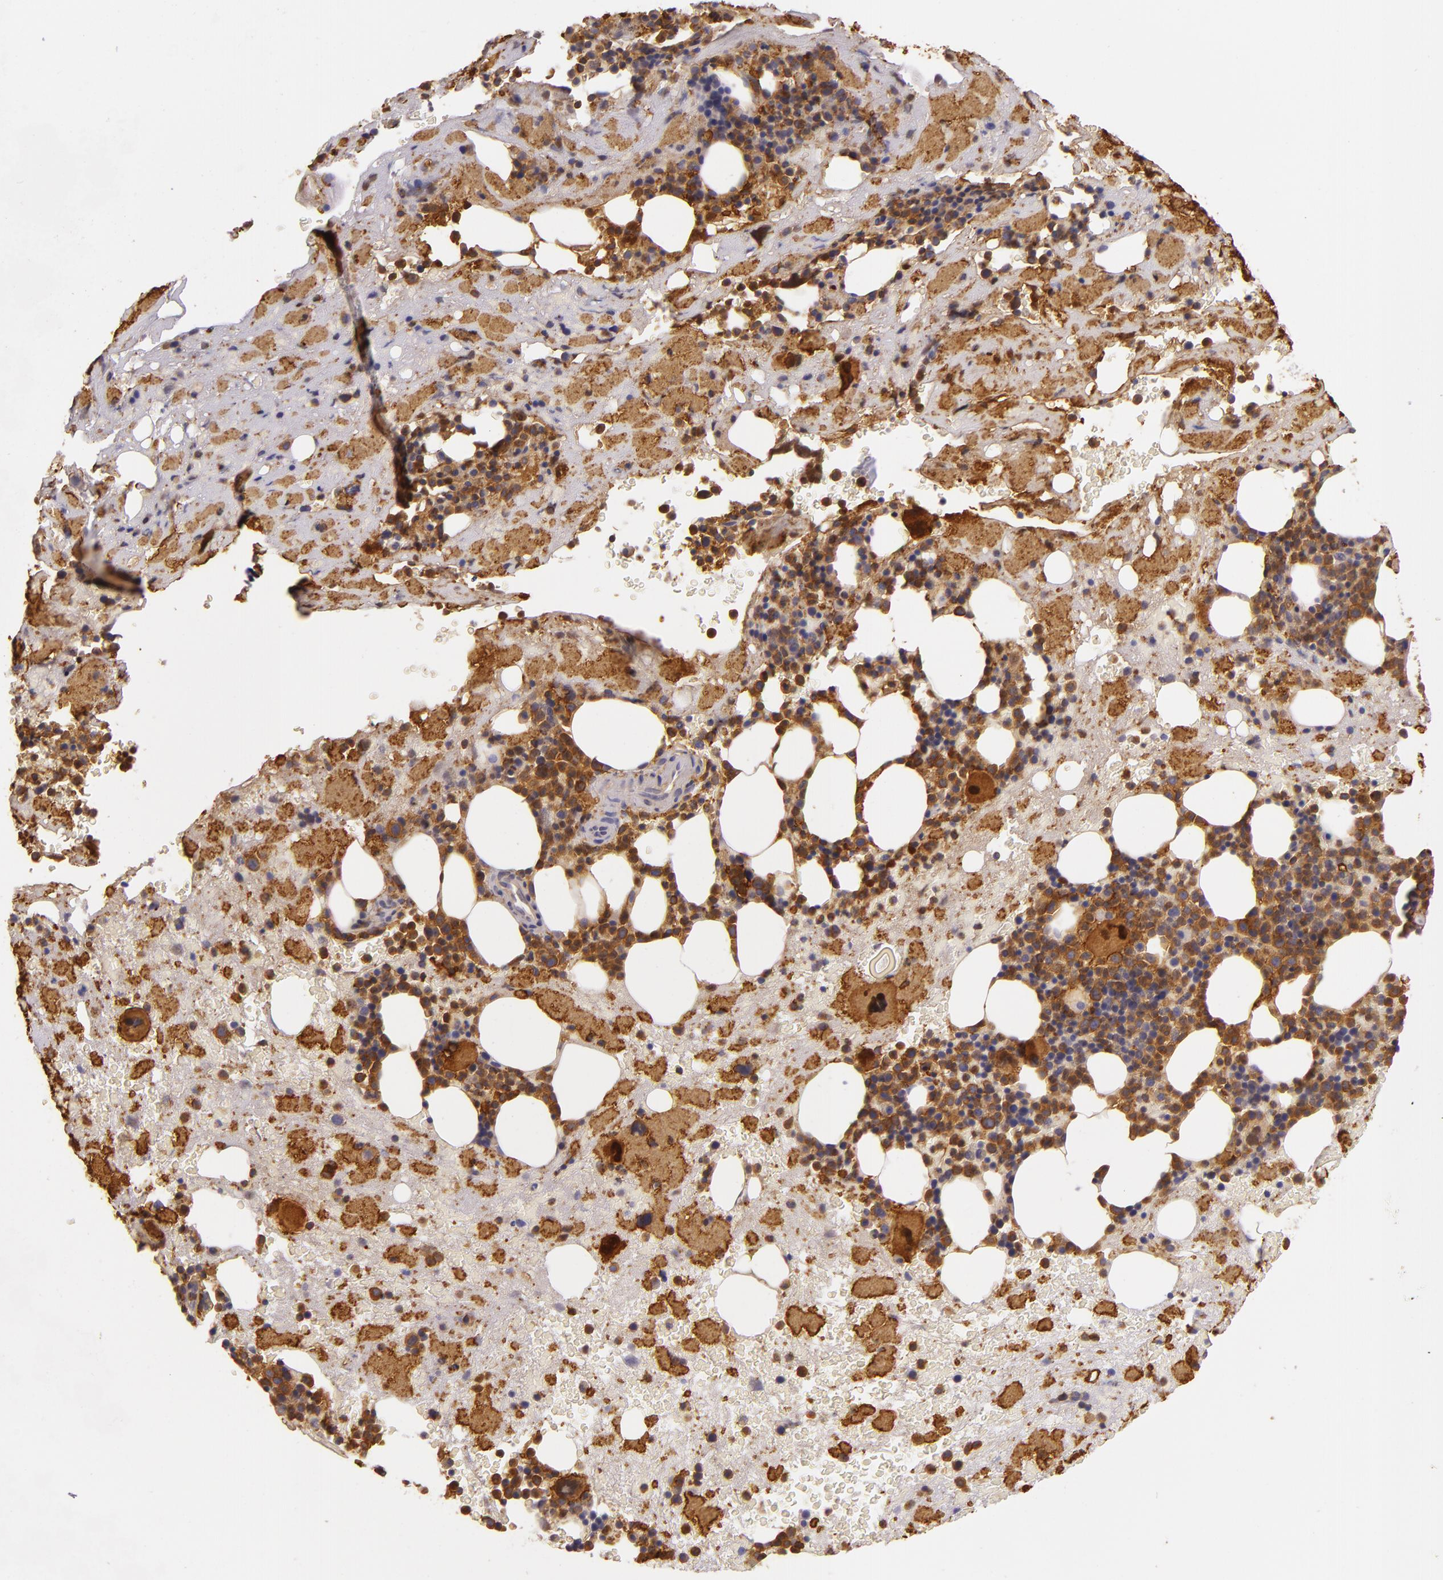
{"staining": {"intensity": "strong", "quantity": ">75%", "location": "cytoplasmic/membranous"}, "tissue": "bone marrow", "cell_type": "Hematopoietic cells", "image_type": "normal", "snomed": [{"axis": "morphology", "description": "Normal tissue, NOS"}, {"axis": "topography", "description": "Bone marrow"}], "caption": "This micrograph reveals IHC staining of normal bone marrow, with high strong cytoplasmic/membranous positivity in approximately >75% of hematopoietic cells.", "gene": "TLN1", "patient": {"sex": "male", "age": 76}}